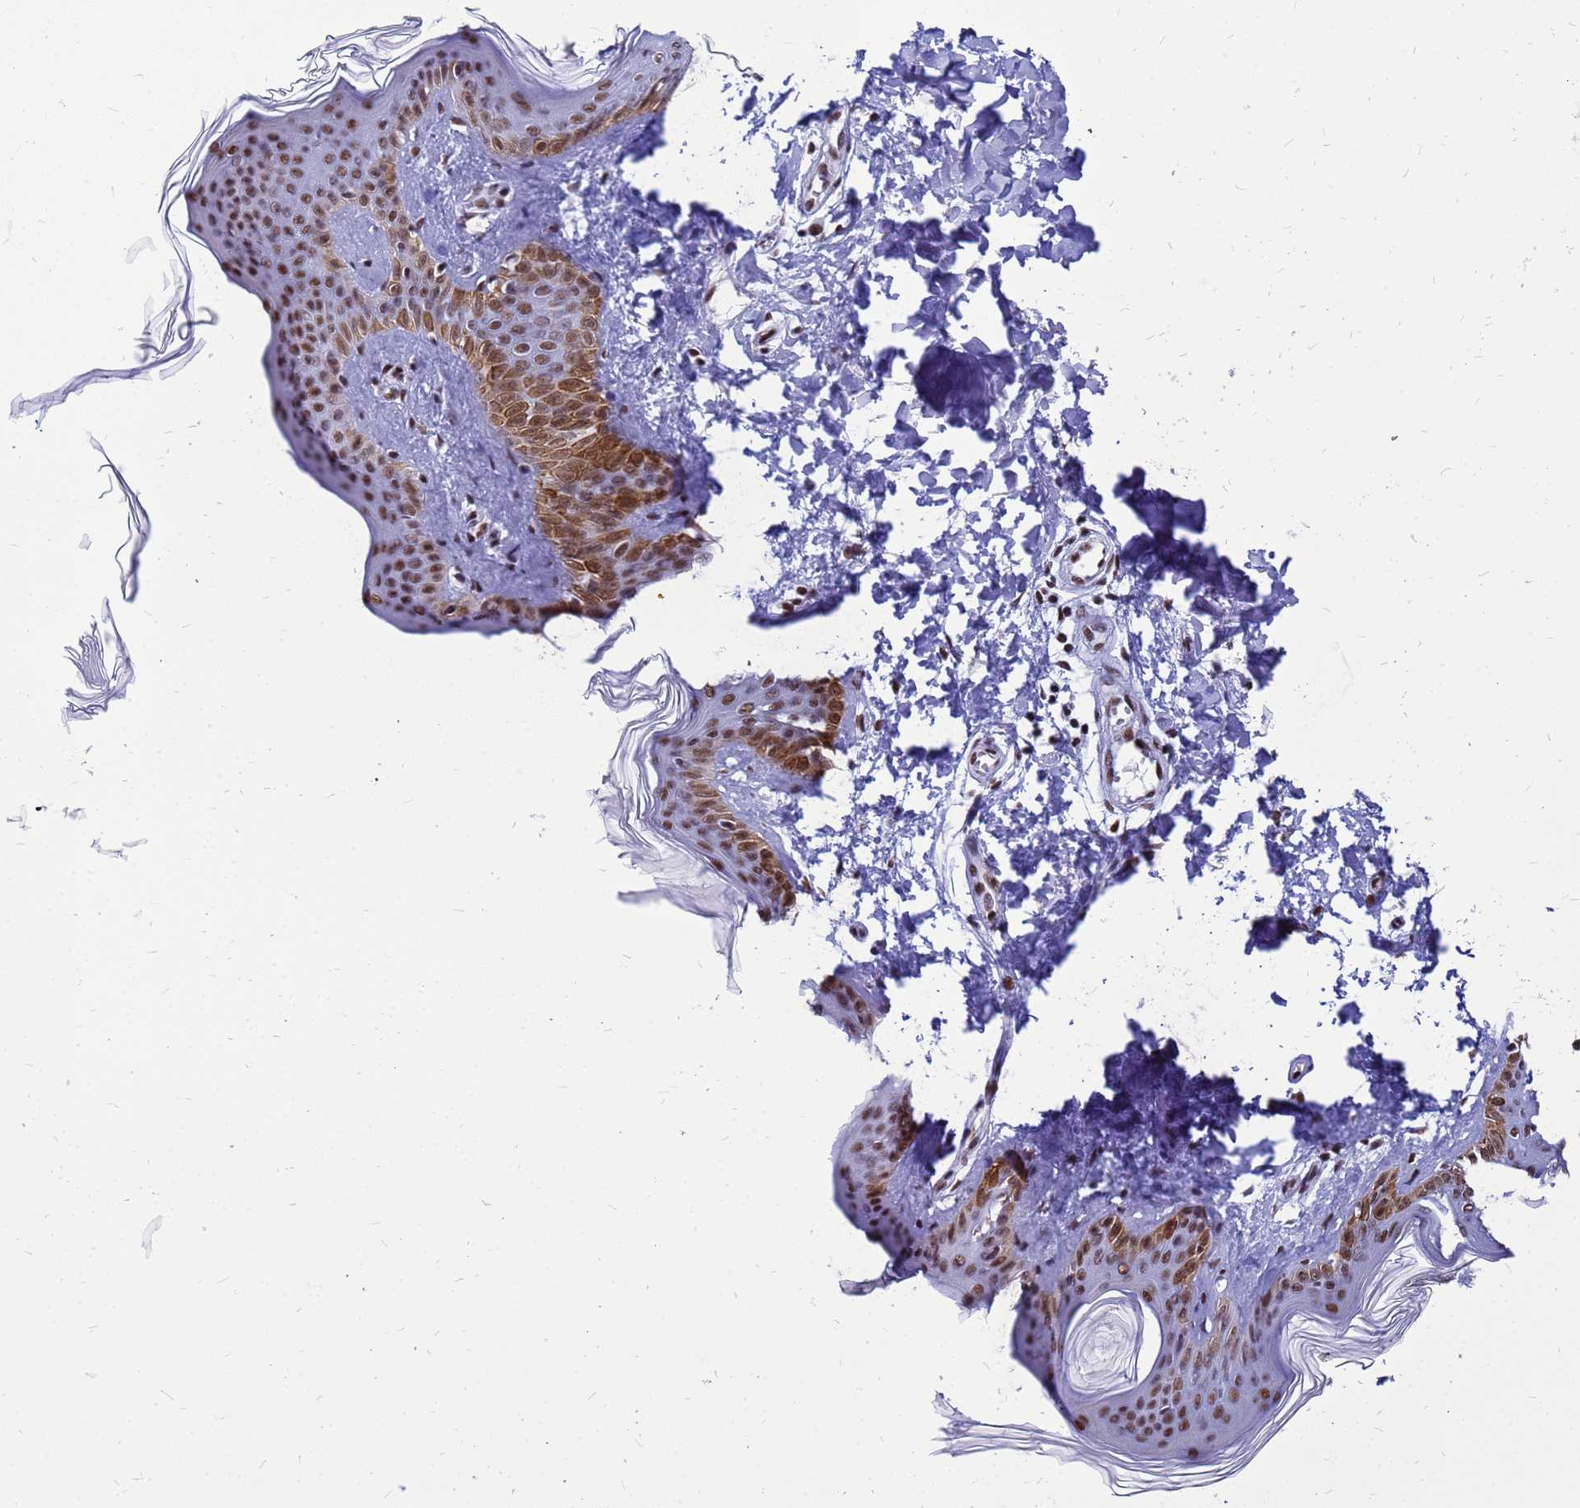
{"staining": {"intensity": "moderate", "quantity": ">75%", "location": "nuclear"}, "tissue": "skin", "cell_type": "Fibroblasts", "image_type": "normal", "snomed": [{"axis": "morphology", "description": "Normal tissue, NOS"}, {"axis": "topography", "description": "Skin"}], "caption": "The photomicrograph exhibits immunohistochemical staining of unremarkable skin. There is moderate nuclear expression is seen in about >75% of fibroblasts.", "gene": "SART3", "patient": {"sex": "female", "age": 17}}